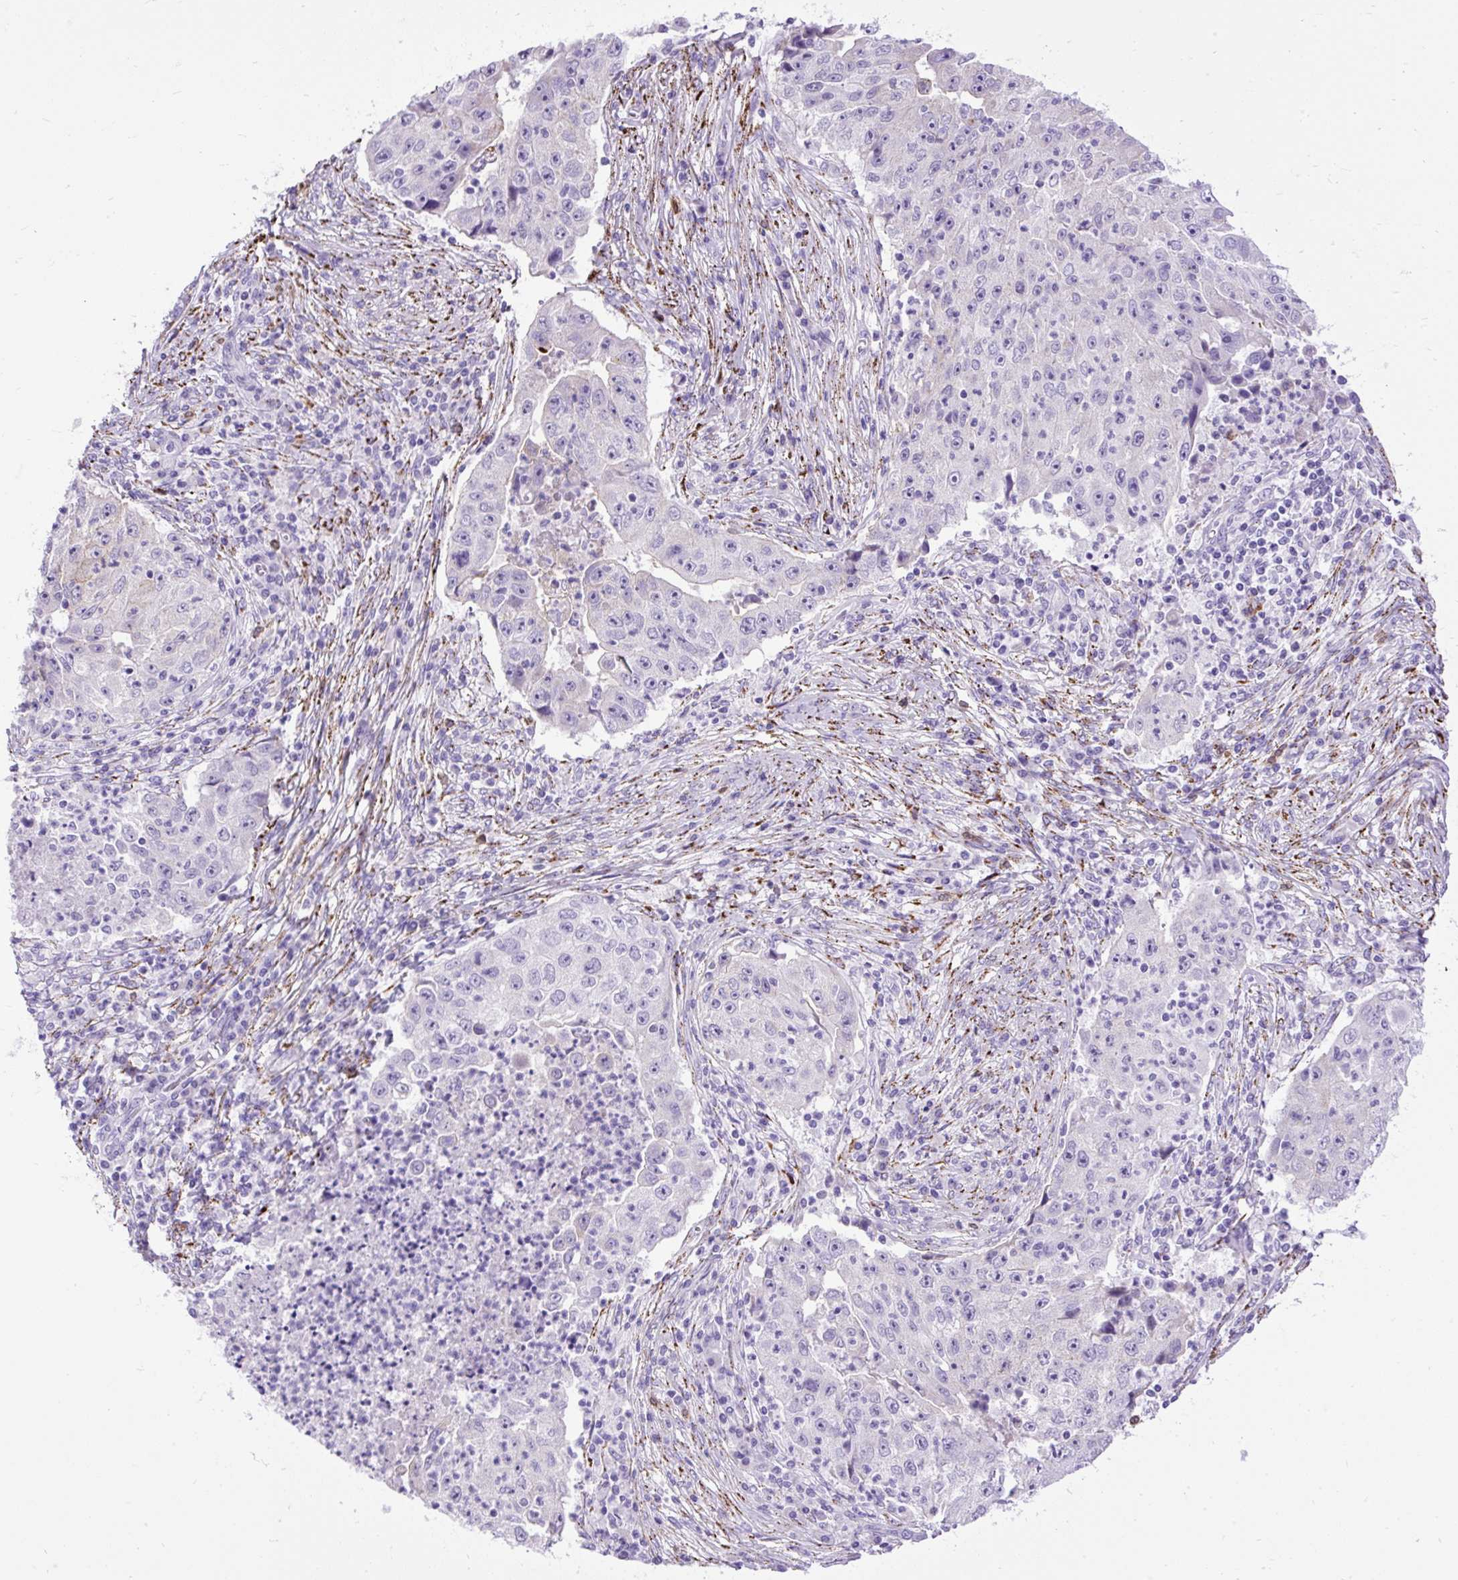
{"staining": {"intensity": "weak", "quantity": "<25%", "location": "cytoplasmic/membranous"}, "tissue": "lung cancer", "cell_type": "Tumor cells", "image_type": "cancer", "snomed": [{"axis": "morphology", "description": "Squamous cell carcinoma, NOS"}, {"axis": "topography", "description": "Lung"}], "caption": "DAB (3,3'-diaminobenzidine) immunohistochemical staining of lung cancer (squamous cell carcinoma) exhibits no significant positivity in tumor cells.", "gene": "ZNF256", "patient": {"sex": "male", "age": 64}}